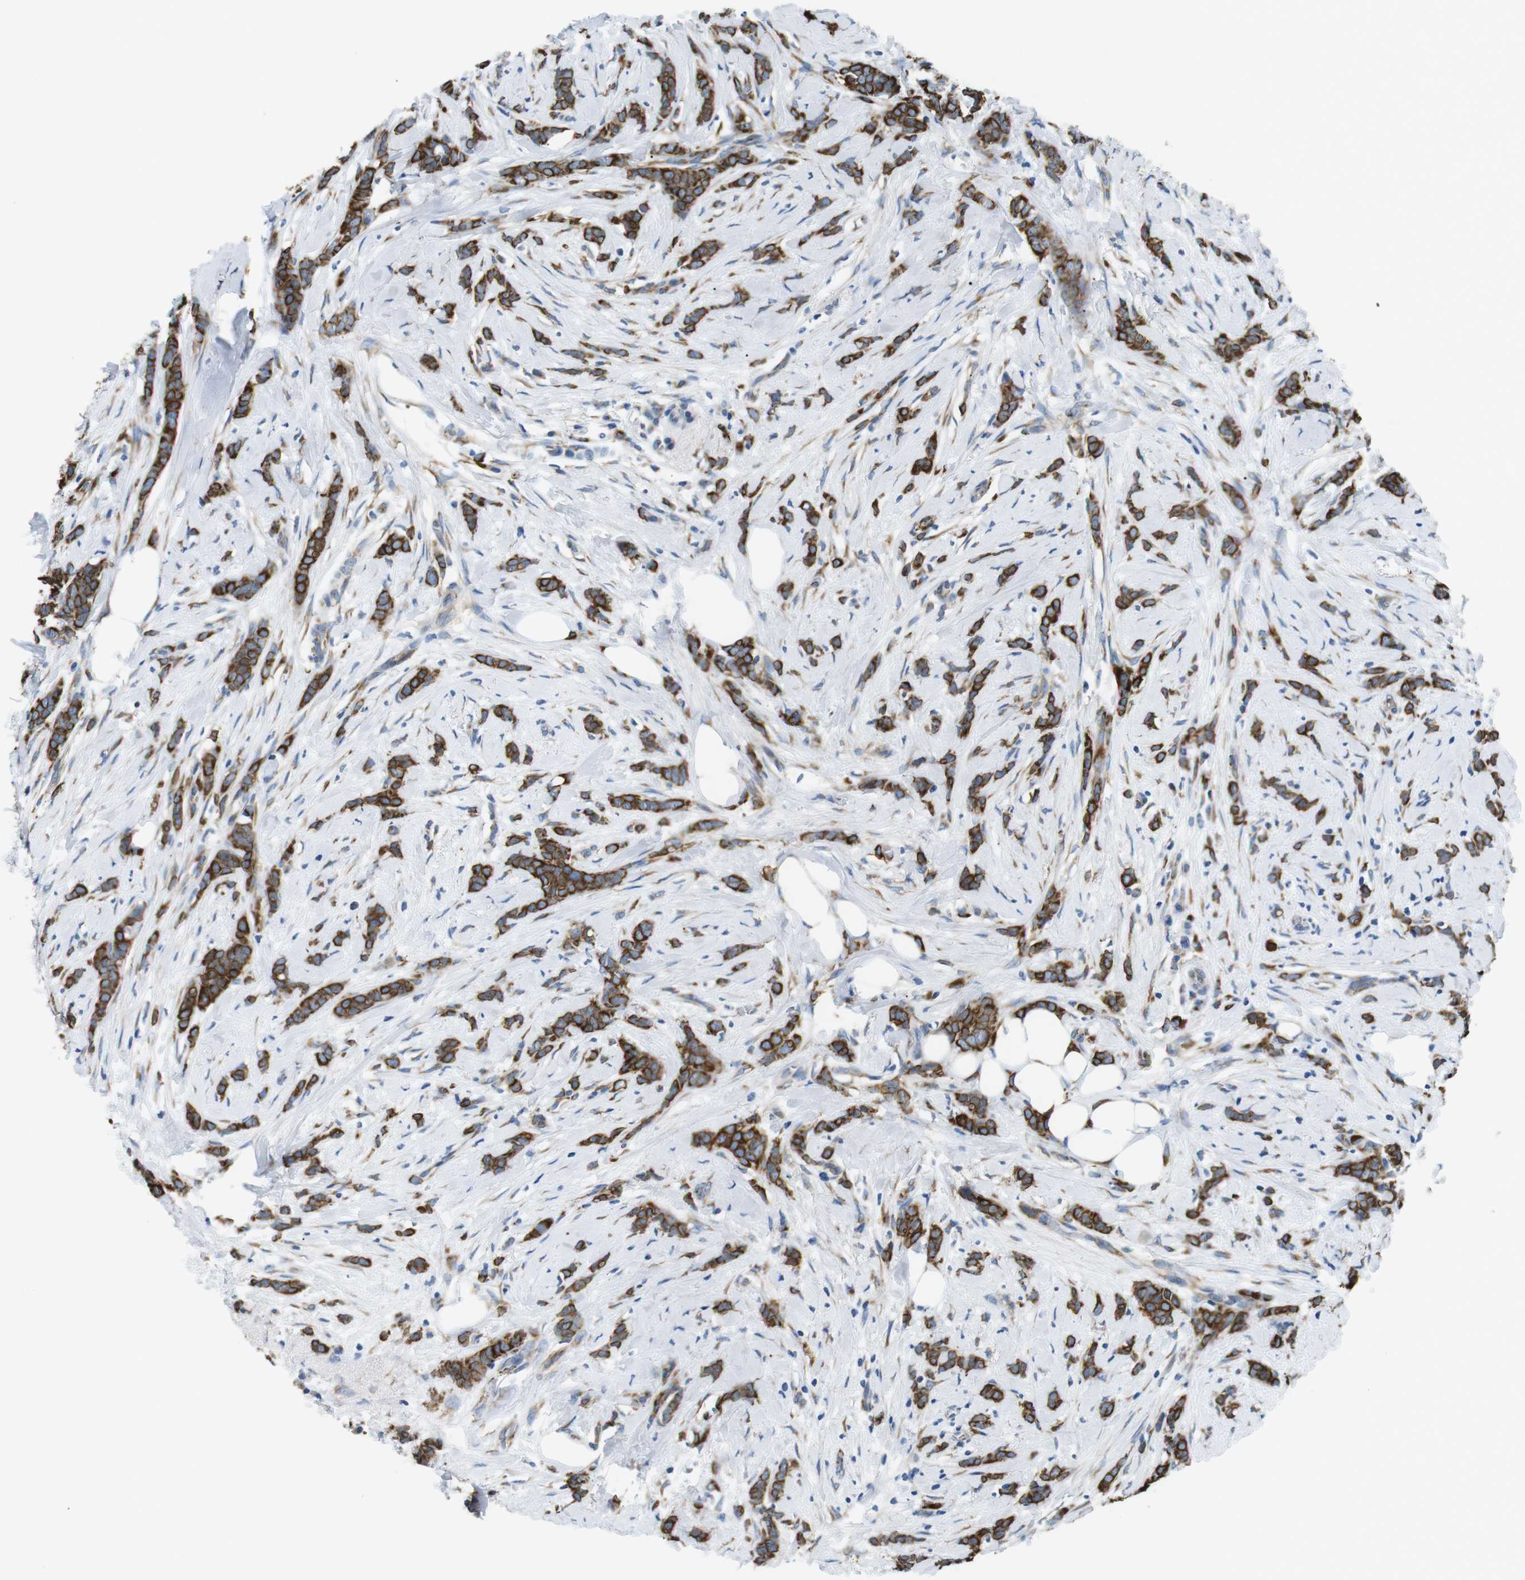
{"staining": {"intensity": "strong", "quantity": ">75%", "location": "cytoplasmic/membranous"}, "tissue": "breast cancer", "cell_type": "Tumor cells", "image_type": "cancer", "snomed": [{"axis": "morphology", "description": "Lobular carcinoma, in situ"}, {"axis": "morphology", "description": "Lobular carcinoma"}, {"axis": "topography", "description": "Breast"}], "caption": "This is an image of IHC staining of breast cancer, which shows strong expression in the cytoplasmic/membranous of tumor cells.", "gene": "UNC5CL", "patient": {"sex": "female", "age": 41}}